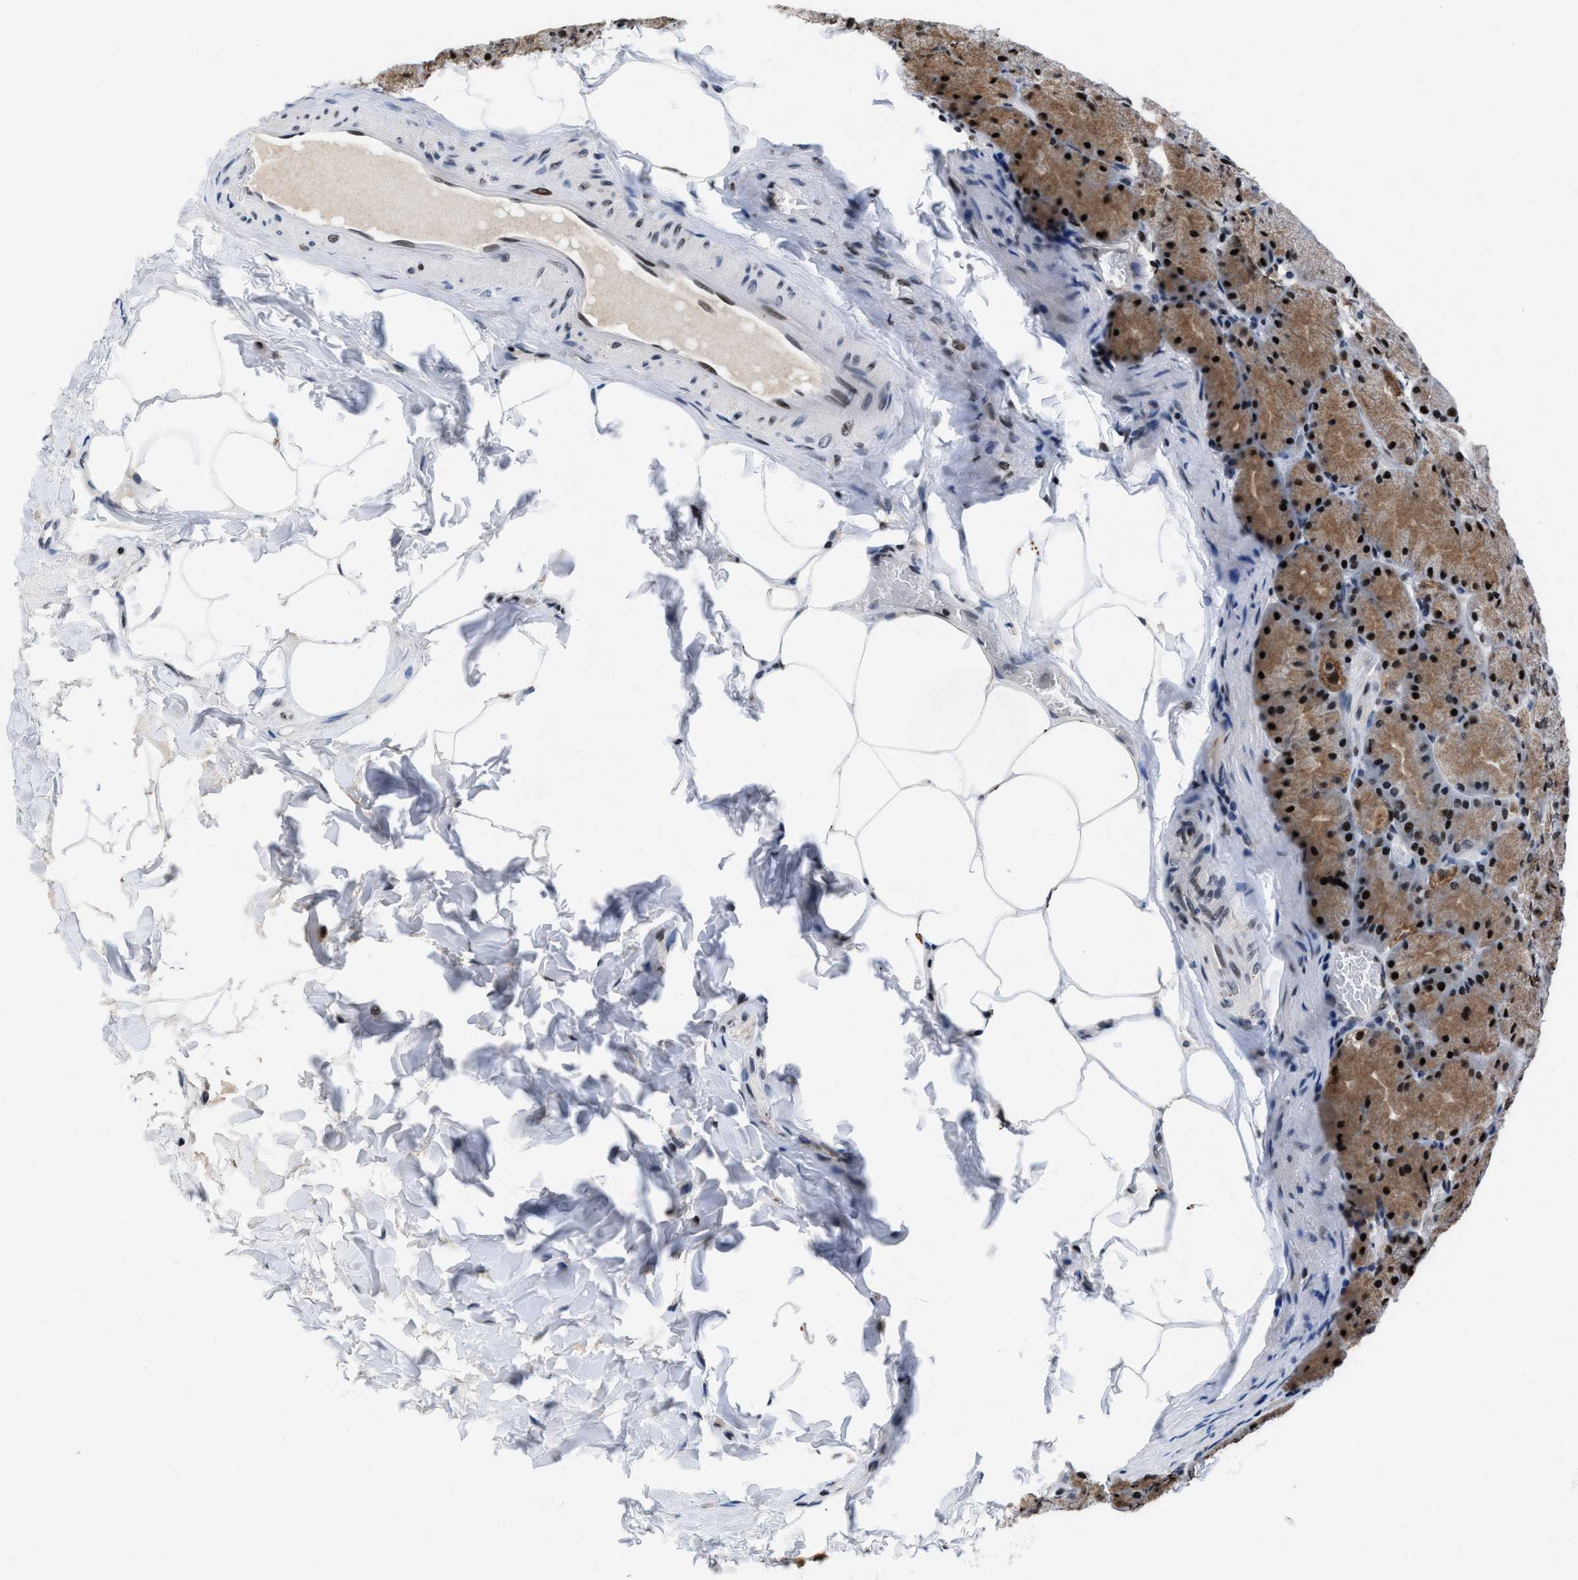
{"staining": {"intensity": "strong", "quantity": ">75%", "location": "cytoplasmic/membranous,nuclear"}, "tissue": "stomach", "cell_type": "Glandular cells", "image_type": "normal", "snomed": [{"axis": "morphology", "description": "Normal tissue, NOS"}, {"axis": "topography", "description": "Stomach, upper"}], "caption": "Immunohistochemistry (IHC) of unremarkable stomach displays high levels of strong cytoplasmic/membranous,nuclear positivity in about >75% of glandular cells.", "gene": "WDR81", "patient": {"sex": "female", "age": 56}}